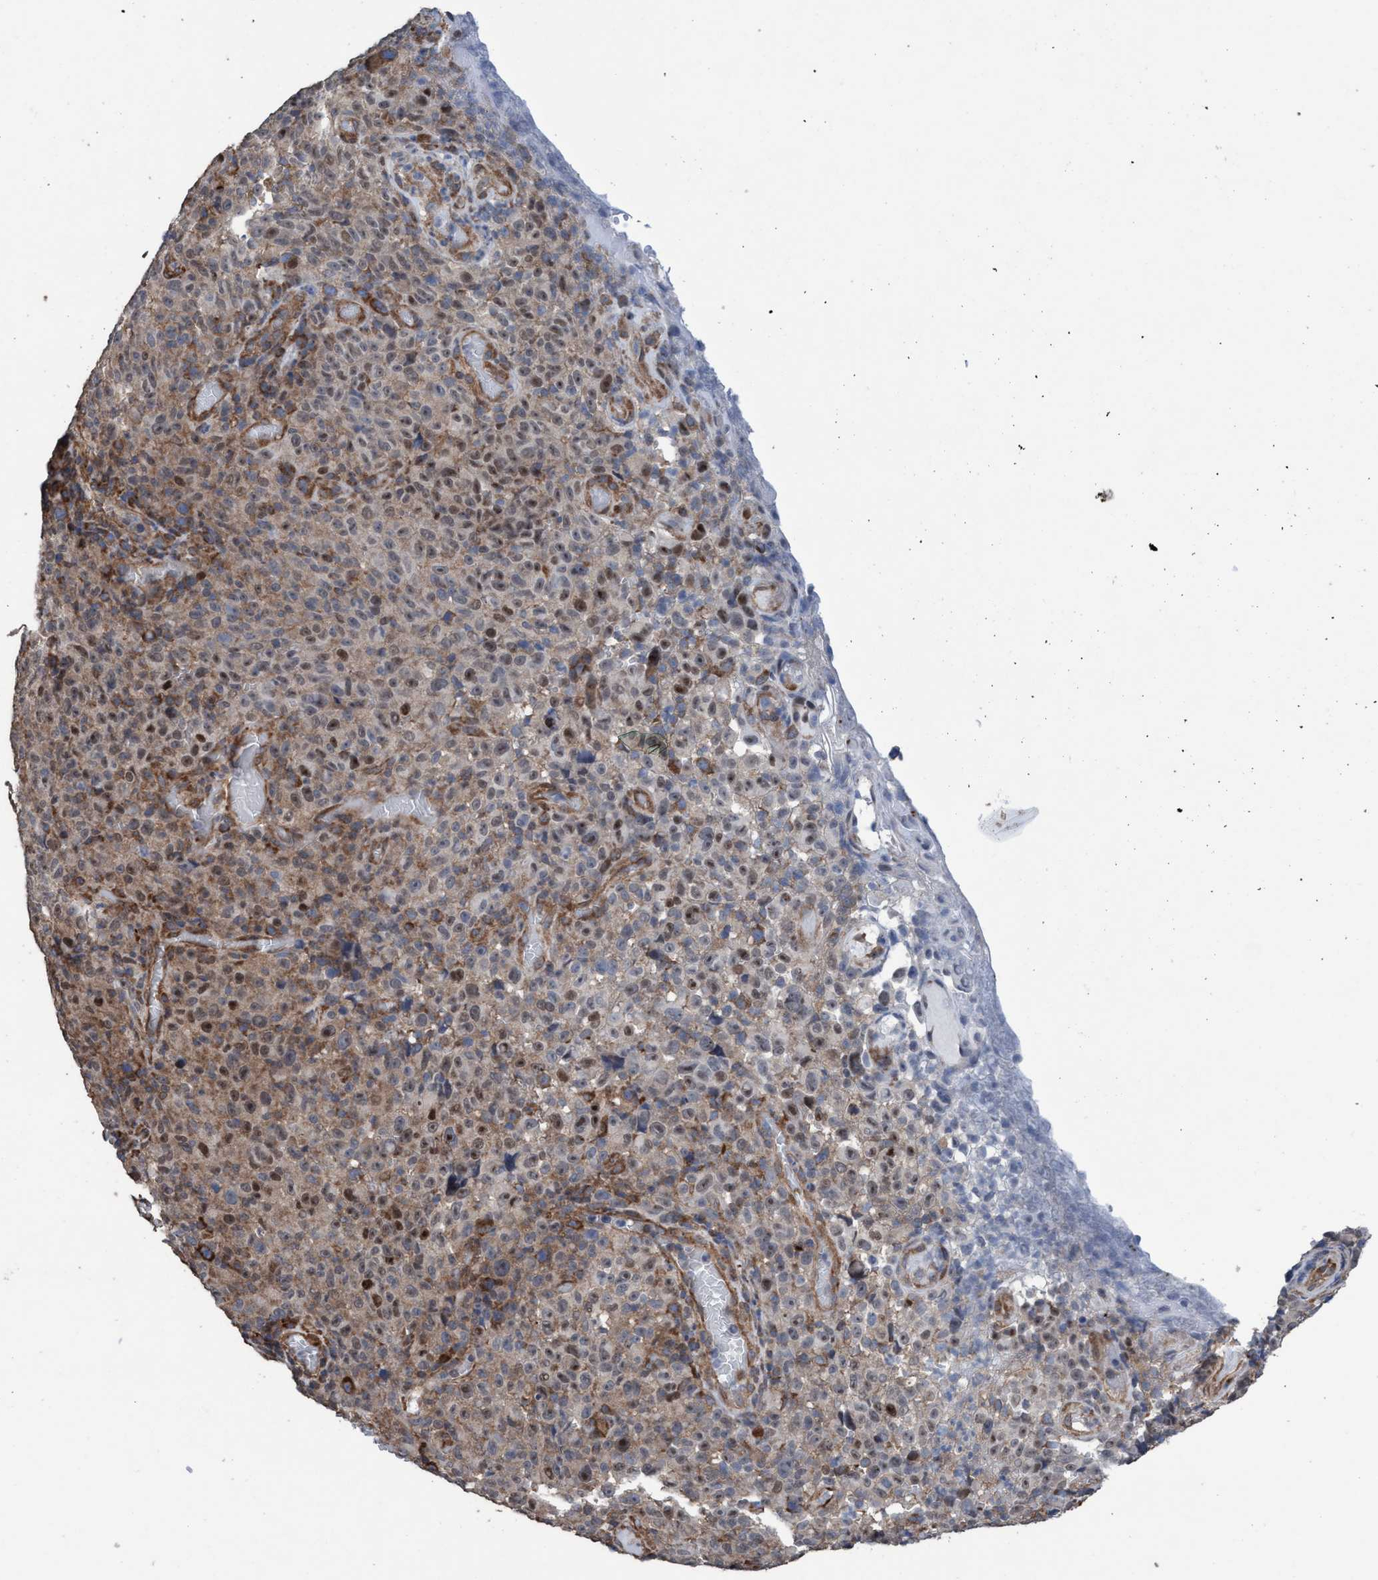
{"staining": {"intensity": "moderate", "quantity": ">75%", "location": "cytoplasmic/membranous,nuclear"}, "tissue": "melanoma", "cell_type": "Tumor cells", "image_type": "cancer", "snomed": [{"axis": "morphology", "description": "Malignant melanoma, NOS"}, {"axis": "topography", "description": "Skin"}], "caption": "Immunohistochemical staining of malignant melanoma demonstrates medium levels of moderate cytoplasmic/membranous and nuclear protein expression in approximately >75% of tumor cells.", "gene": "METAP2", "patient": {"sex": "female", "age": 82}}